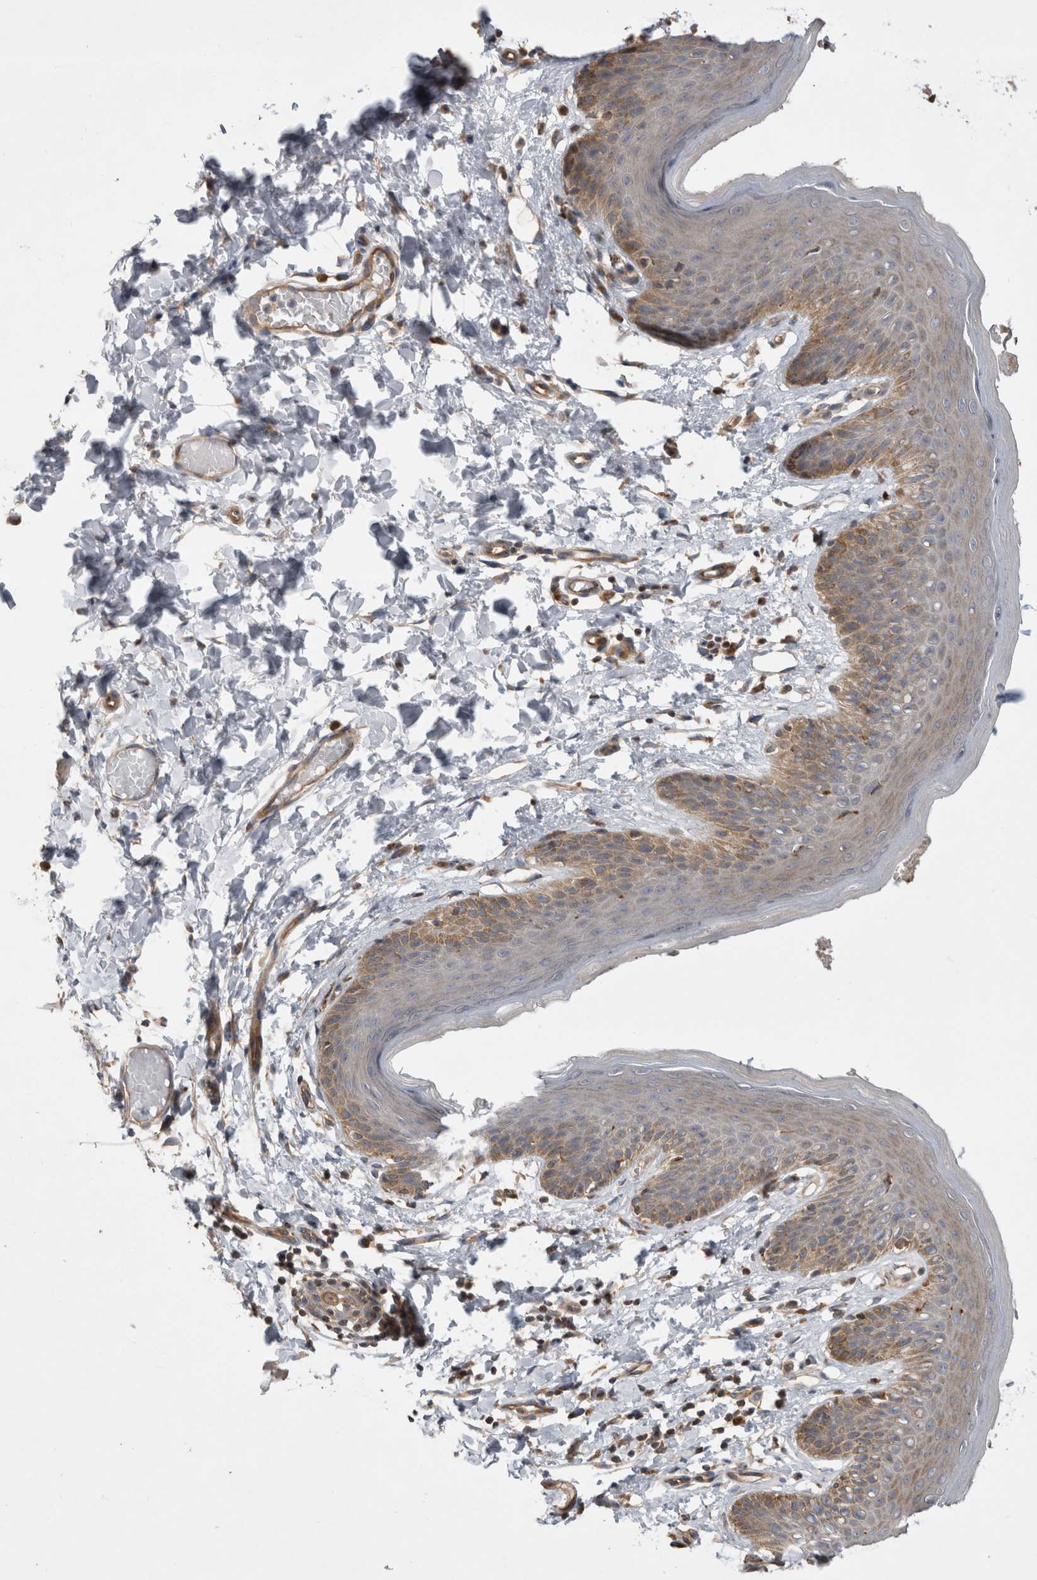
{"staining": {"intensity": "moderate", "quantity": "<25%", "location": "cytoplasmic/membranous"}, "tissue": "skin", "cell_type": "Epidermal cells", "image_type": "normal", "snomed": [{"axis": "morphology", "description": "Normal tissue, NOS"}, {"axis": "topography", "description": "Vulva"}], "caption": "DAB (3,3'-diaminobenzidine) immunohistochemical staining of normal skin demonstrates moderate cytoplasmic/membranous protein positivity in about <25% of epidermal cells.", "gene": "PDCD10", "patient": {"sex": "female", "age": 66}}